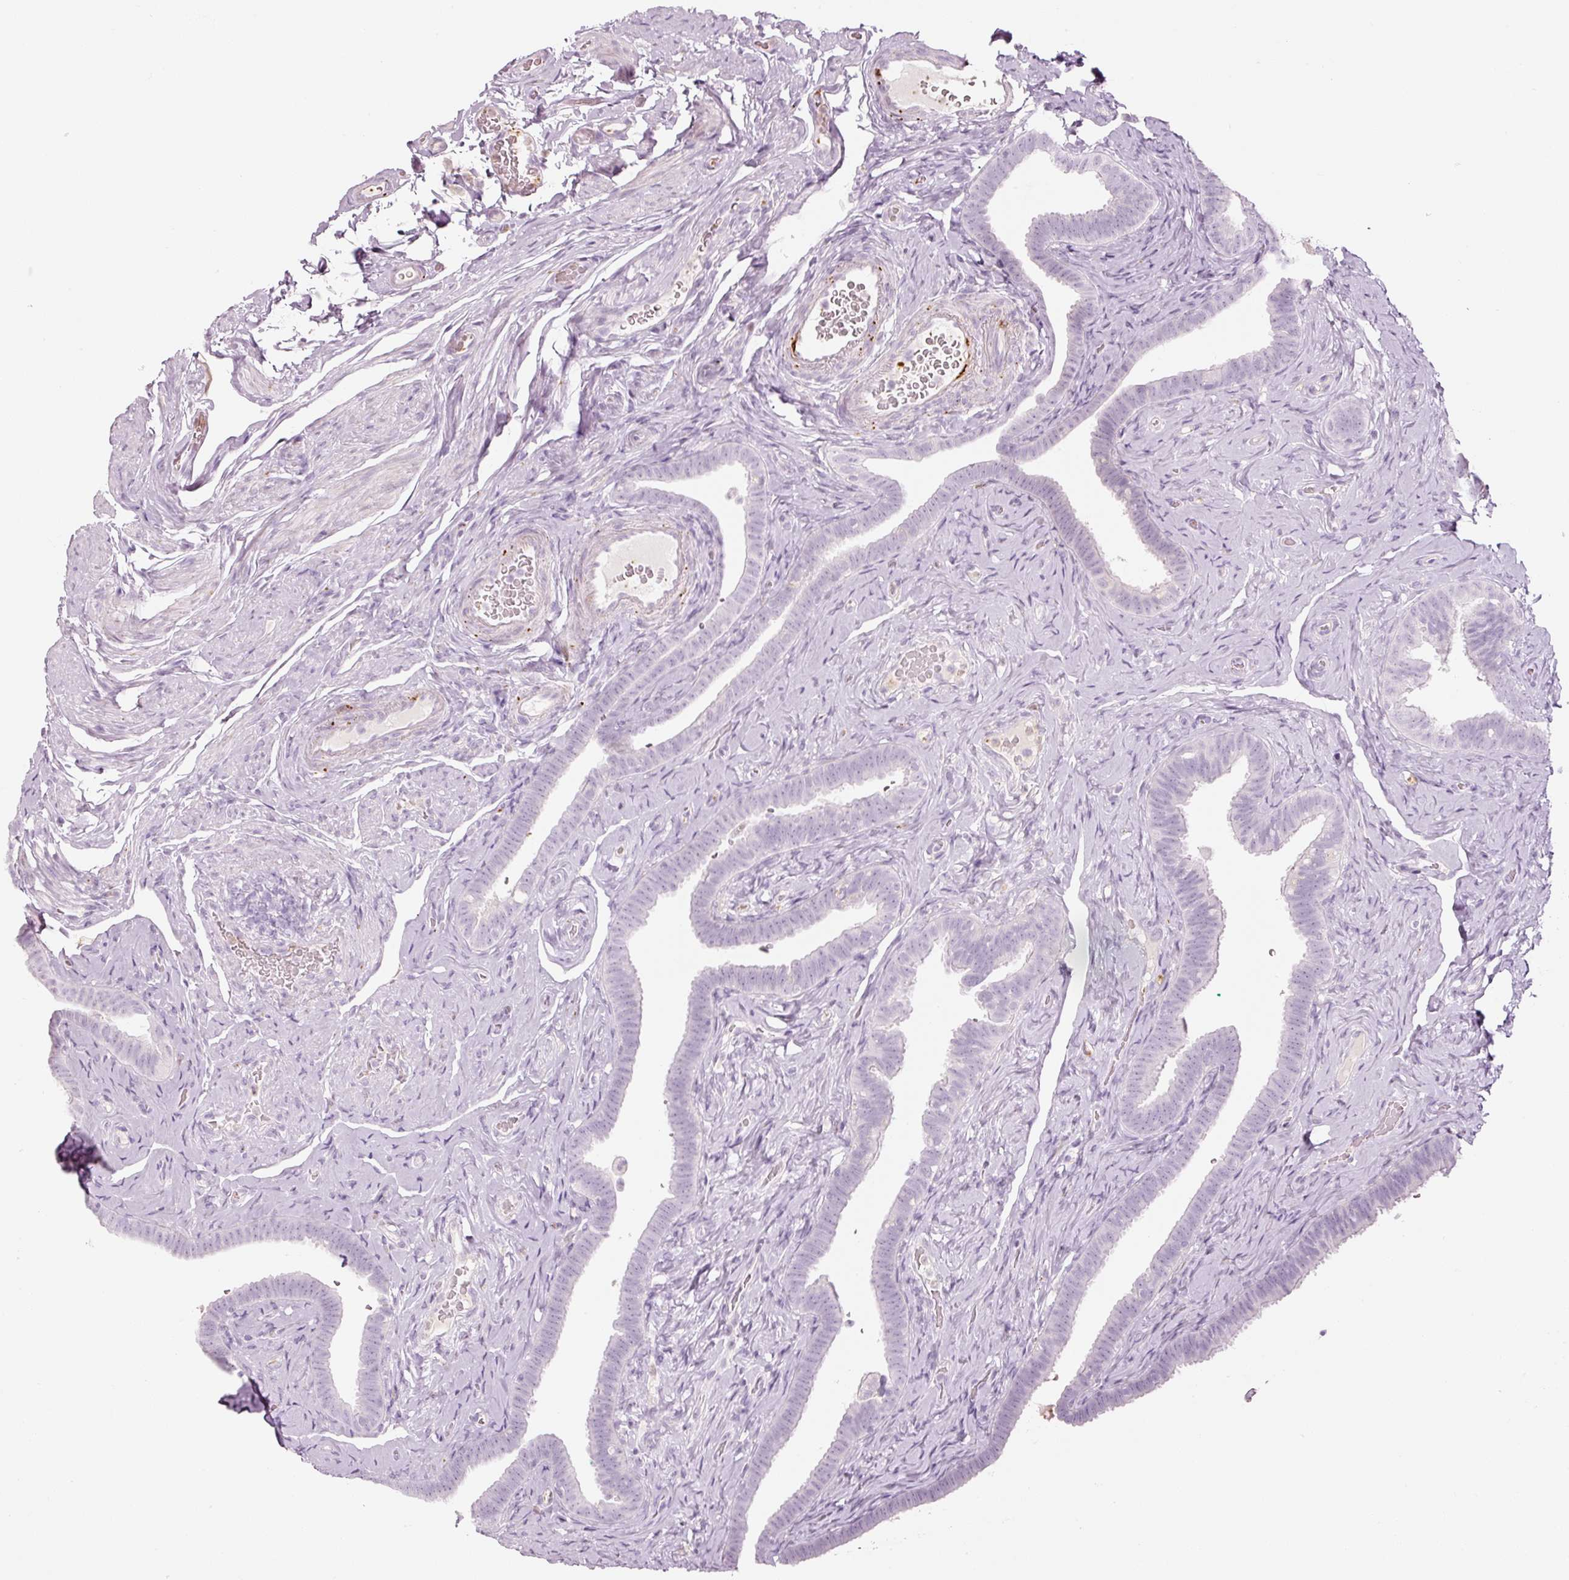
{"staining": {"intensity": "negative", "quantity": "none", "location": "none"}, "tissue": "fallopian tube", "cell_type": "Glandular cells", "image_type": "normal", "snomed": [{"axis": "morphology", "description": "Normal tissue, NOS"}, {"axis": "topography", "description": "Fallopian tube"}], "caption": "Immunohistochemical staining of normal human fallopian tube displays no significant staining in glandular cells. (DAB immunohistochemistry, high magnification).", "gene": "LECT2", "patient": {"sex": "female", "age": 69}}